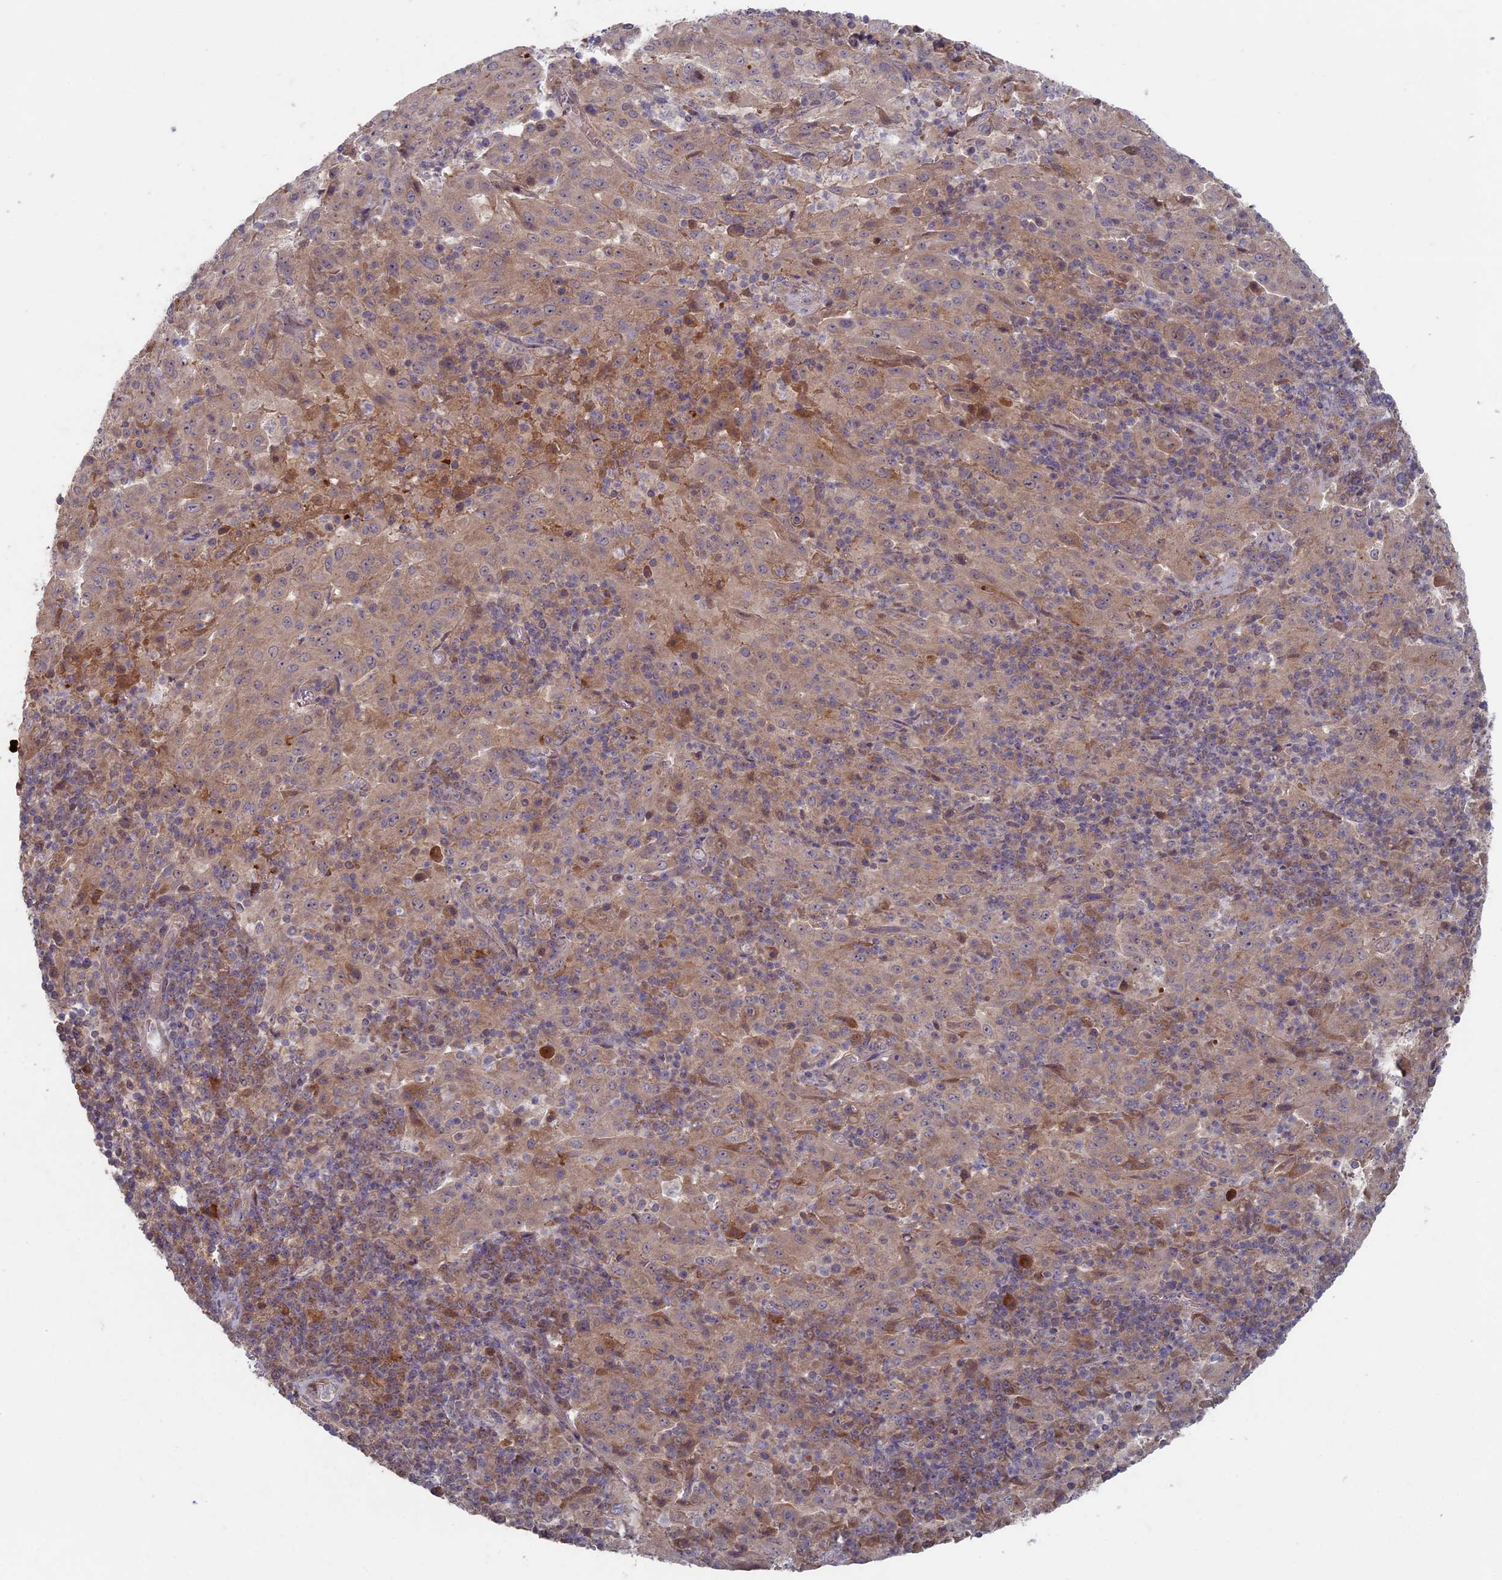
{"staining": {"intensity": "moderate", "quantity": ">75%", "location": "cytoplasmic/membranous"}, "tissue": "pancreatic cancer", "cell_type": "Tumor cells", "image_type": "cancer", "snomed": [{"axis": "morphology", "description": "Adenocarcinoma, NOS"}, {"axis": "topography", "description": "Pancreas"}], "caption": "Human pancreatic cancer (adenocarcinoma) stained with a brown dye shows moderate cytoplasmic/membranous positive positivity in approximately >75% of tumor cells.", "gene": "RCCD1", "patient": {"sex": "male", "age": 63}}